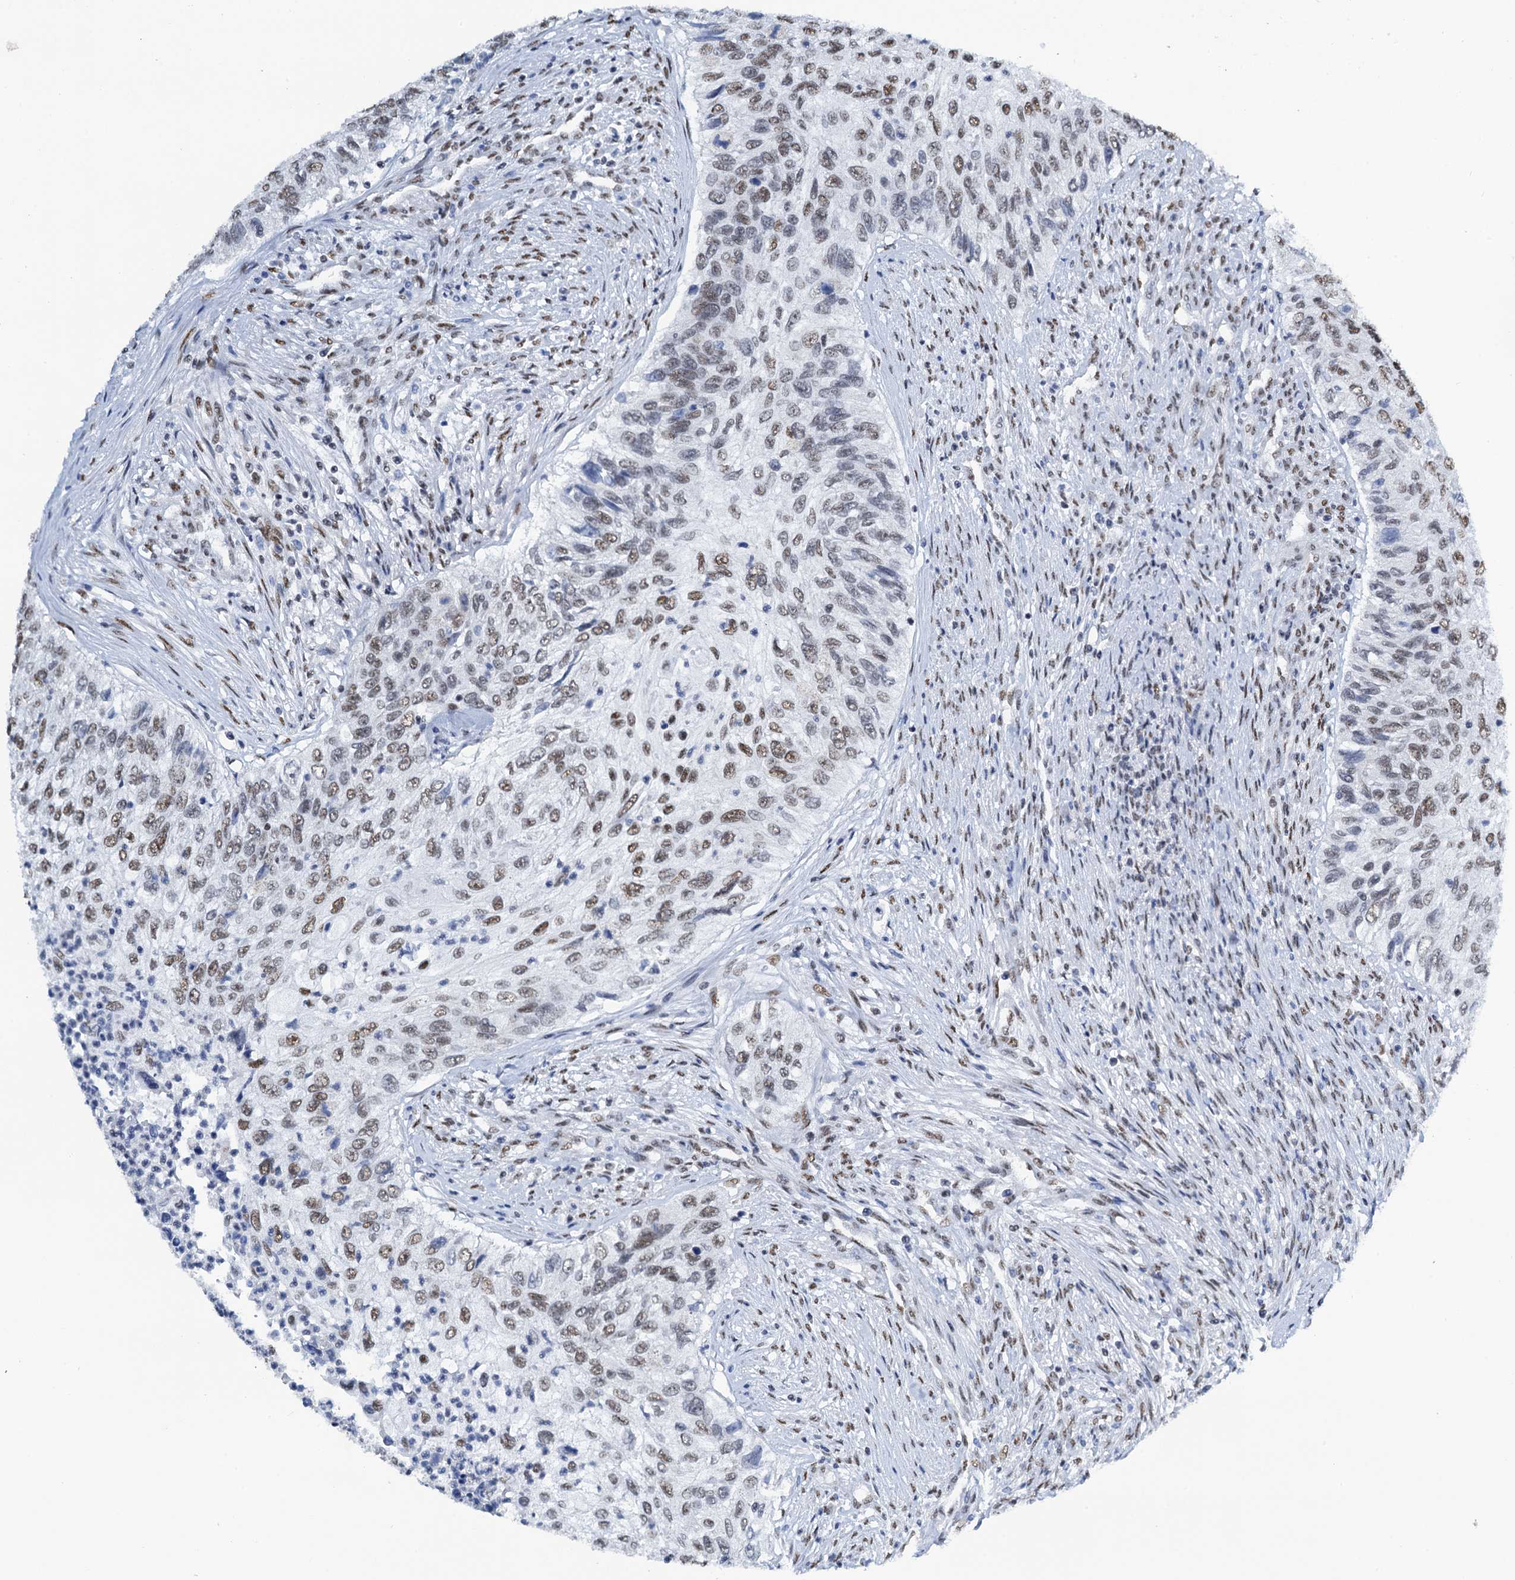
{"staining": {"intensity": "moderate", "quantity": ">75%", "location": "nuclear"}, "tissue": "urothelial cancer", "cell_type": "Tumor cells", "image_type": "cancer", "snomed": [{"axis": "morphology", "description": "Urothelial carcinoma, High grade"}, {"axis": "topography", "description": "Urinary bladder"}], "caption": "Urothelial cancer stained for a protein (brown) displays moderate nuclear positive positivity in about >75% of tumor cells.", "gene": "SLTM", "patient": {"sex": "female", "age": 60}}